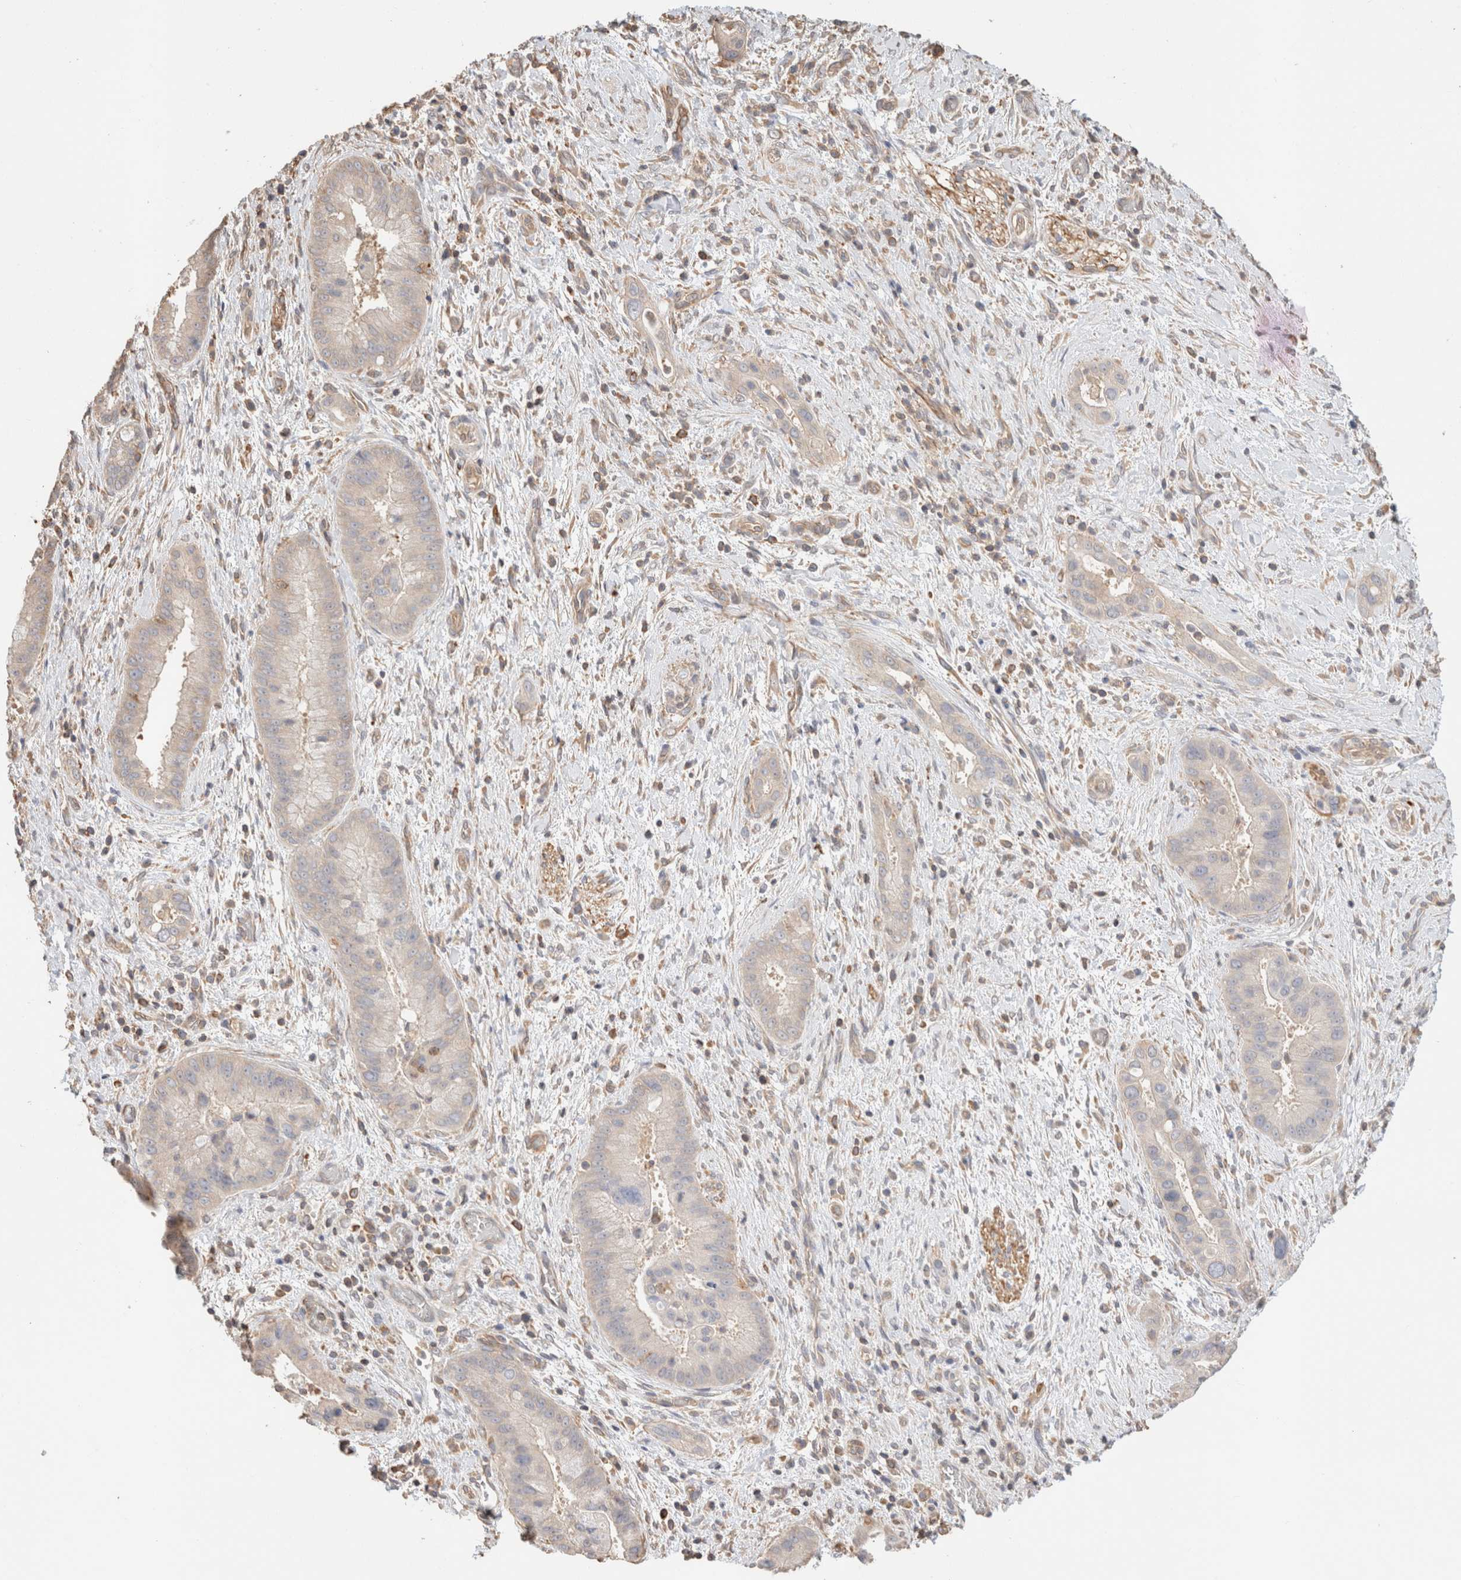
{"staining": {"intensity": "negative", "quantity": "none", "location": "none"}, "tissue": "liver cancer", "cell_type": "Tumor cells", "image_type": "cancer", "snomed": [{"axis": "morphology", "description": "Cholangiocarcinoma"}, {"axis": "topography", "description": "Liver"}], "caption": "Immunohistochemical staining of liver cancer reveals no significant positivity in tumor cells.", "gene": "CFAP418", "patient": {"sex": "female", "age": 54}}